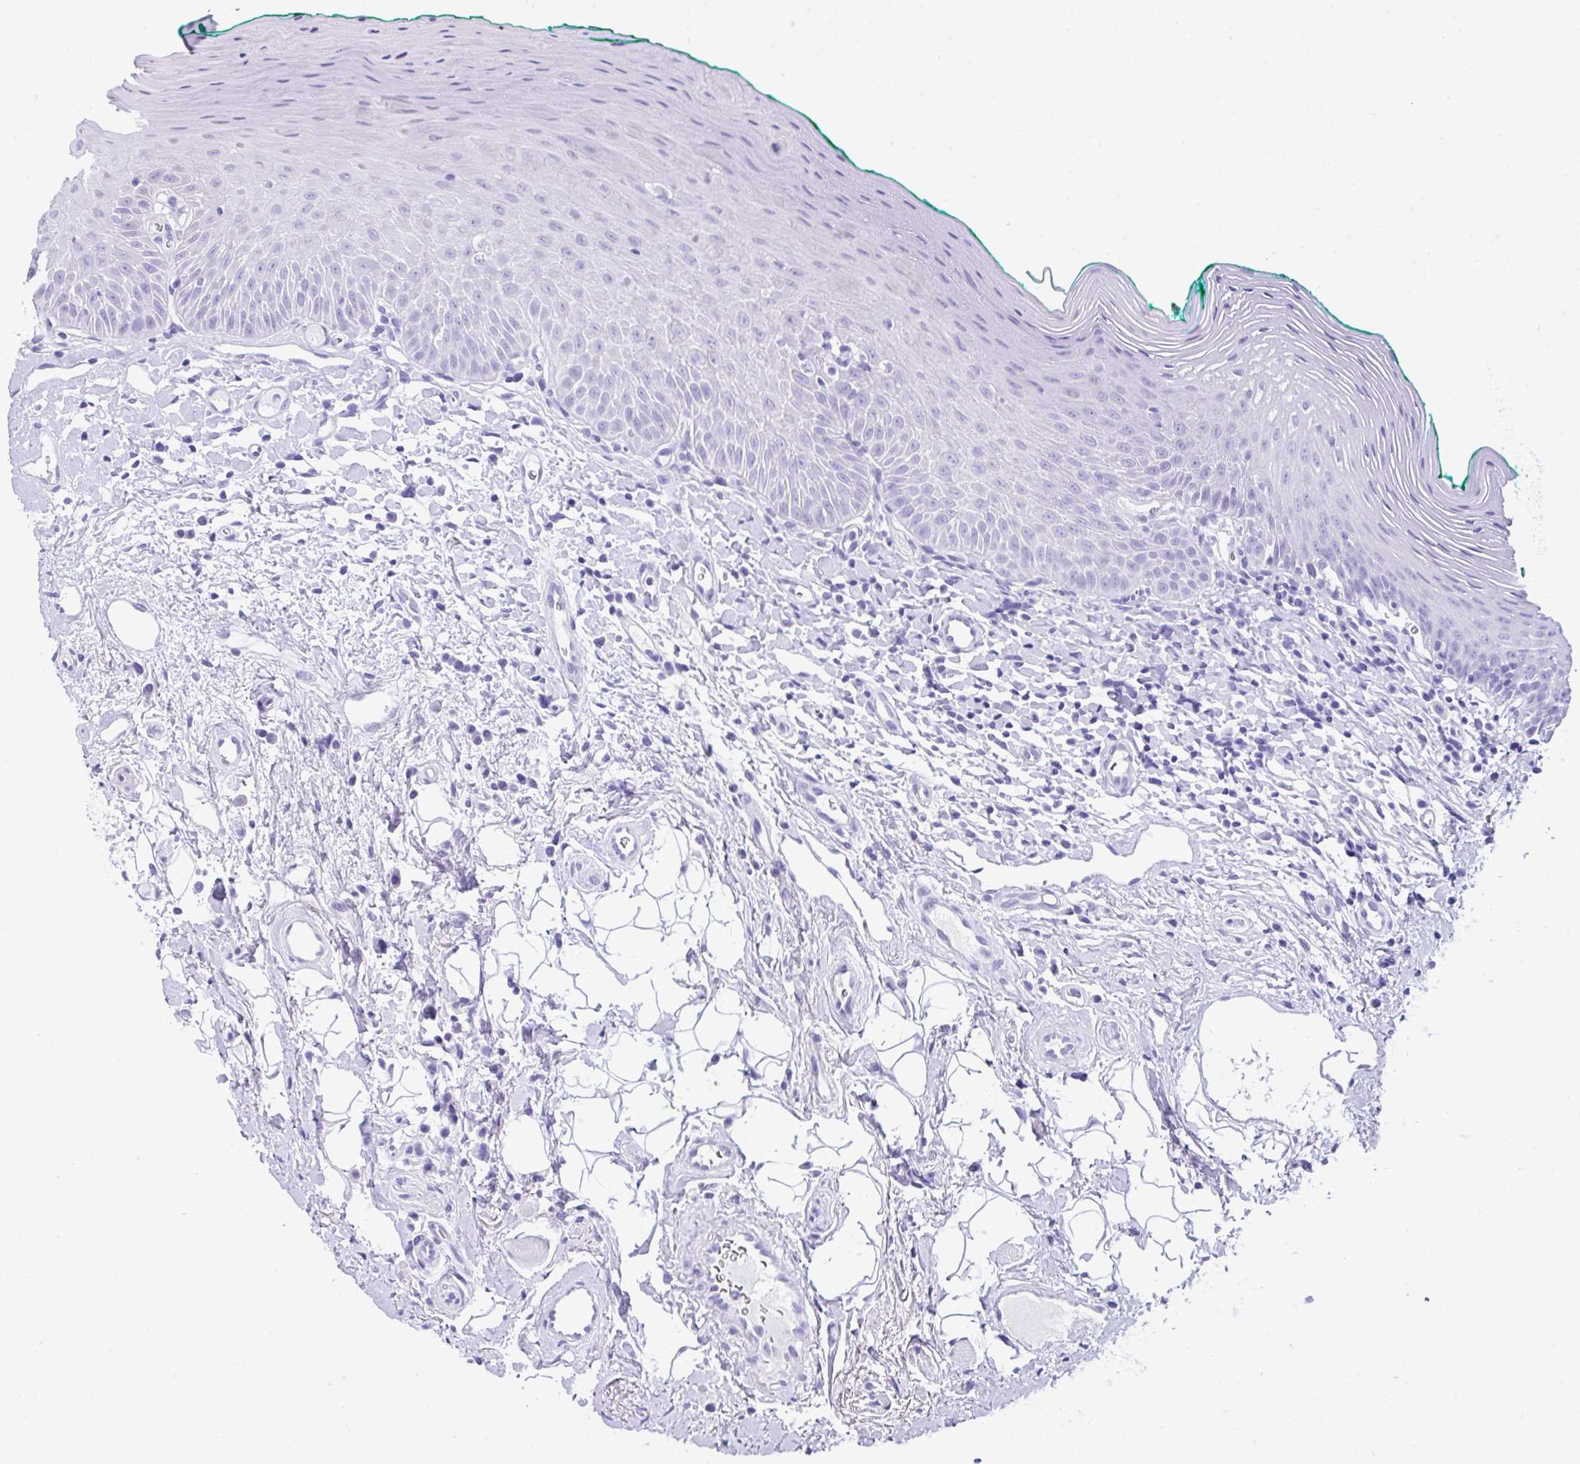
{"staining": {"intensity": "negative", "quantity": "none", "location": "none"}, "tissue": "oral mucosa", "cell_type": "Squamous epithelial cells", "image_type": "normal", "snomed": [{"axis": "morphology", "description": "Normal tissue, NOS"}, {"axis": "topography", "description": "Oral tissue"}, {"axis": "topography", "description": "Tounge, NOS"}], "caption": "Oral mucosa stained for a protein using immunohistochemistry exhibits no expression squamous epithelial cells.", "gene": "LGALS4", "patient": {"sex": "male", "age": 83}}